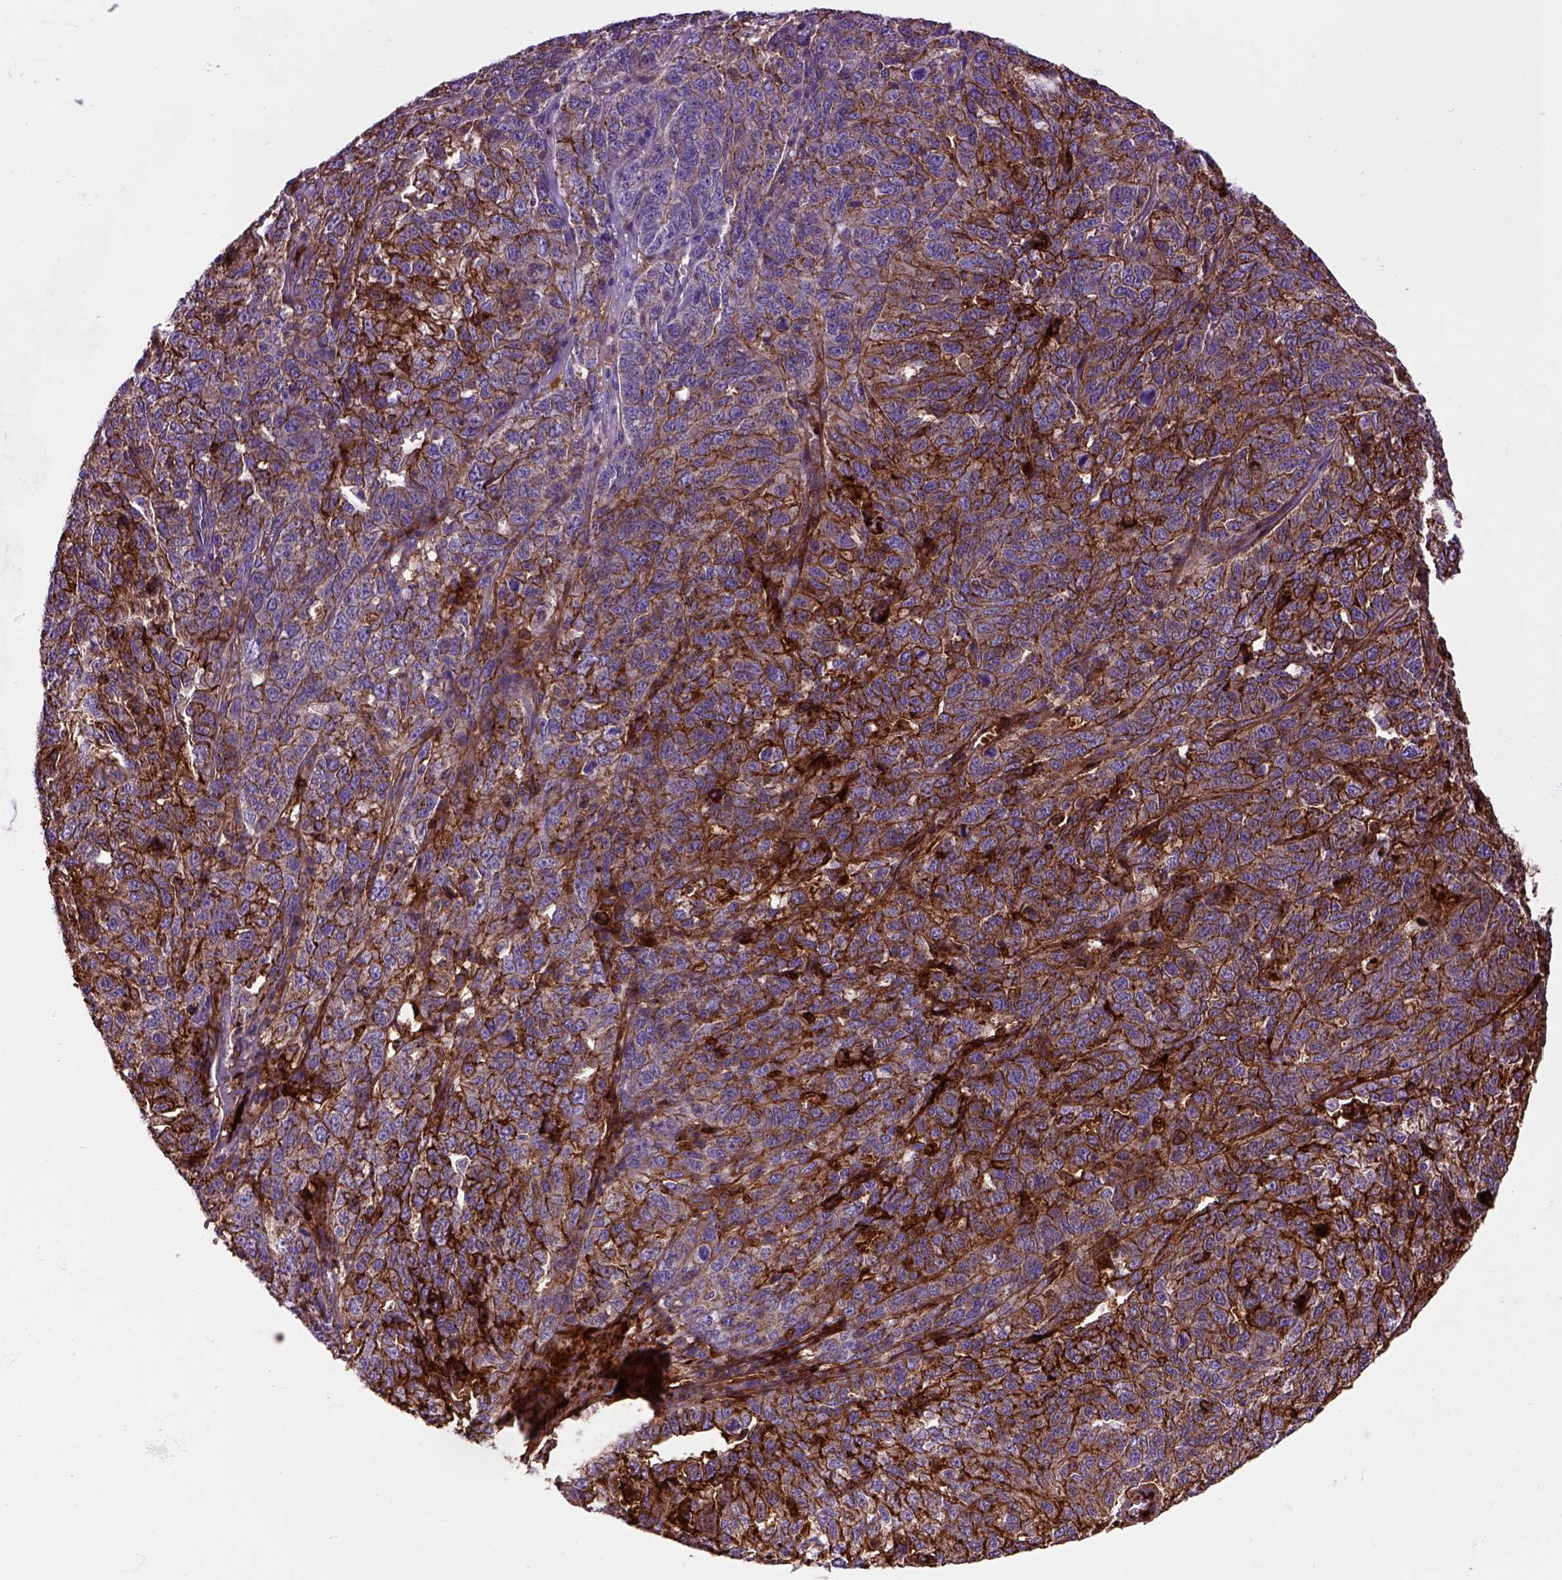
{"staining": {"intensity": "strong", "quantity": ">75%", "location": "cytoplasmic/membranous"}, "tissue": "ovarian cancer", "cell_type": "Tumor cells", "image_type": "cancer", "snomed": [{"axis": "morphology", "description": "Cystadenocarcinoma, serous, NOS"}, {"axis": "topography", "description": "Ovary"}], "caption": "Immunohistochemistry (IHC) of human ovarian cancer (serous cystadenocarcinoma) shows high levels of strong cytoplasmic/membranous positivity in approximately >75% of tumor cells. (DAB (3,3'-diaminobenzidine) = brown stain, brightfield microscopy at high magnification).", "gene": "CDH1", "patient": {"sex": "female", "age": 71}}